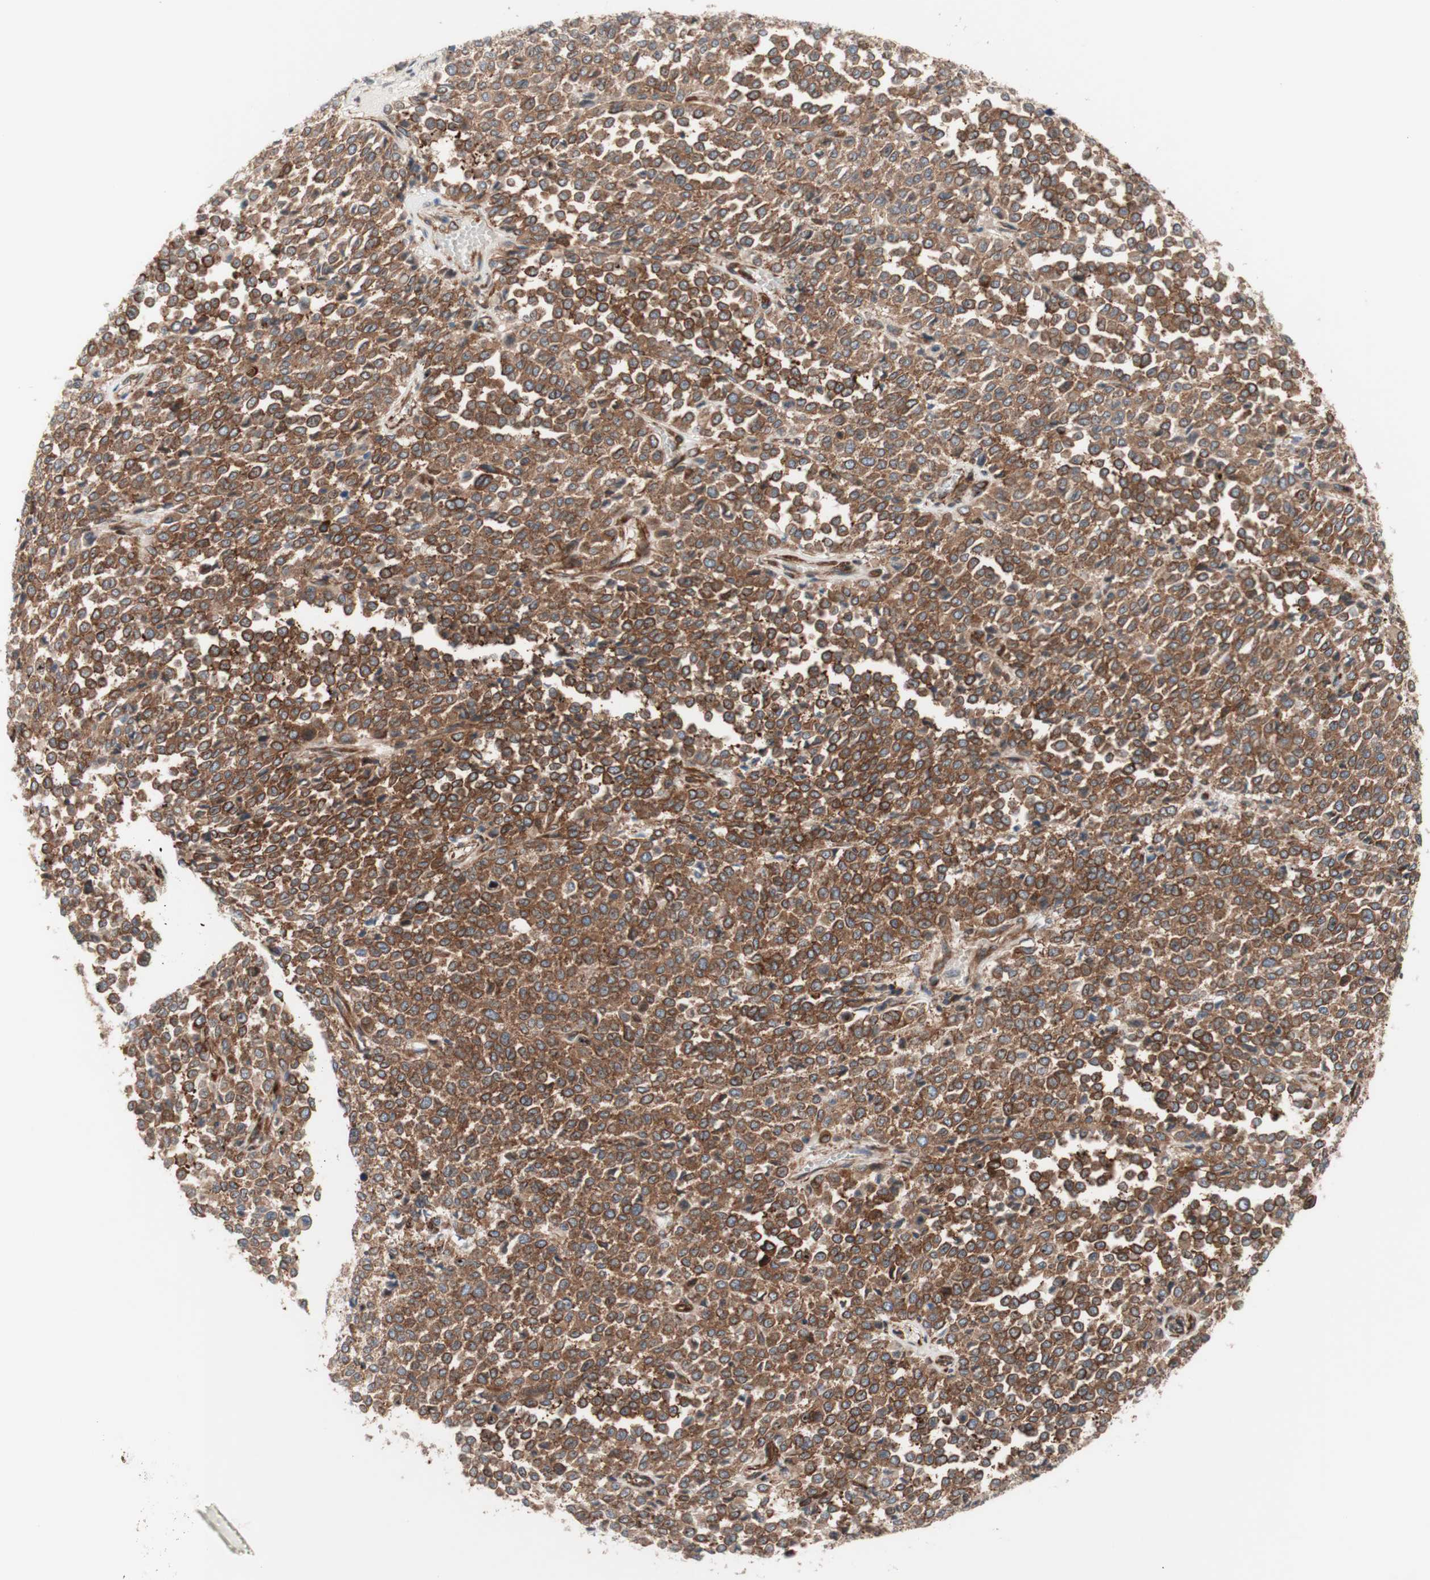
{"staining": {"intensity": "moderate", "quantity": ">75%", "location": "cytoplasmic/membranous"}, "tissue": "melanoma", "cell_type": "Tumor cells", "image_type": "cancer", "snomed": [{"axis": "morphology", "description": "Malignant melanoma, Metastatic site"}, {"axis": "topography", "description": "Pancreas"}], "caption": "An IHC histopathology image of tumor tissue is shown. Protein staining in brown labels moderate cytoplasmic/membranous positivity in malignant melanoma (metastatic site) within tumor cells.", "gene": "CCN4", "patient": {"sex": "female", "age": 30}}